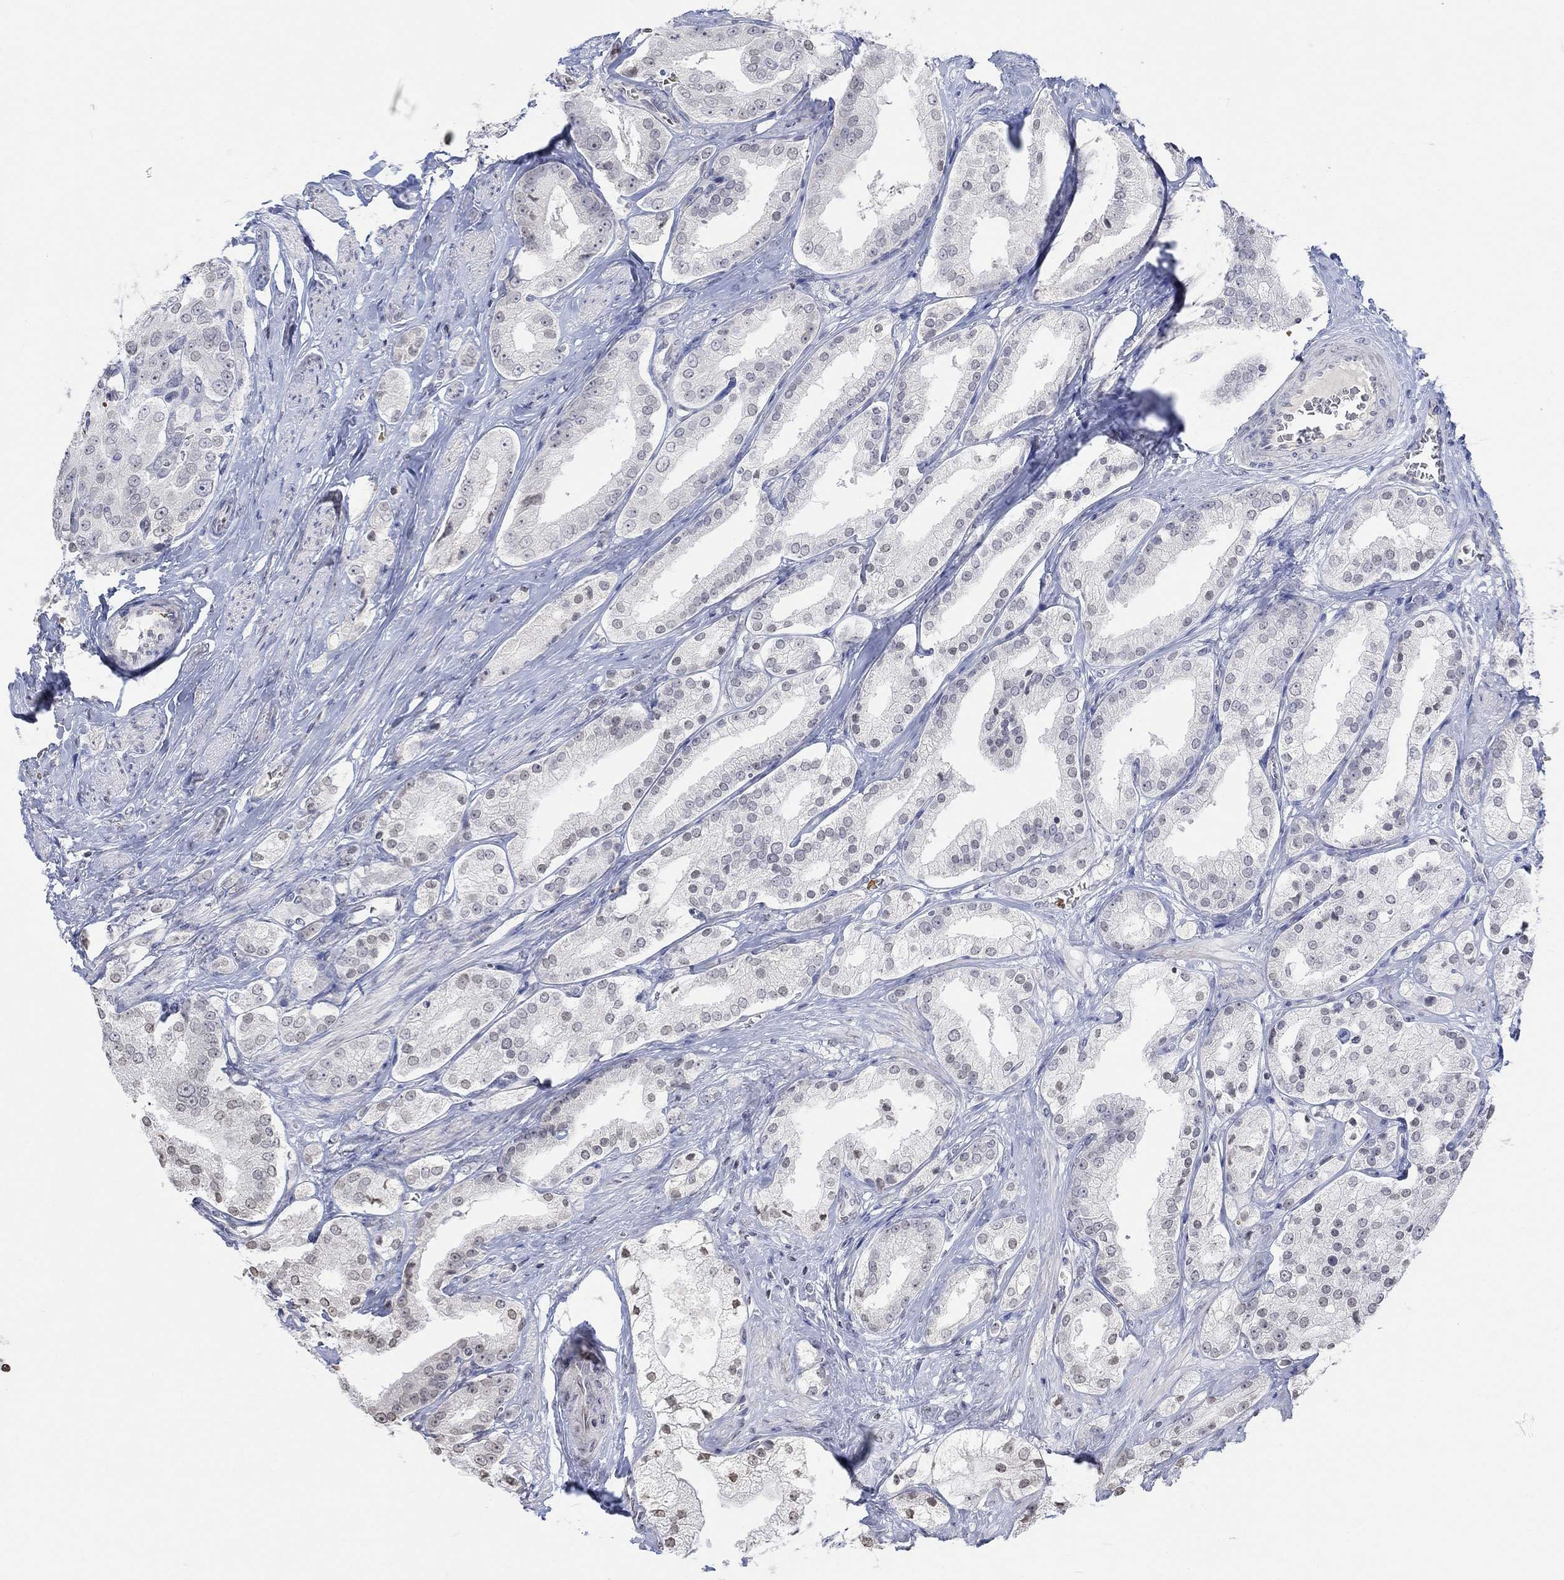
{"staining": {"intensity": "negative", "quantity": "none", "location": "none"}, "tissue": "prostate cancer", "cell_type": "Tumor cells", "image_type": "cancer", "snomed": [{"axis": "morphology", "description": "Adenocarcinoma, NOS"}, {"axis": "topography", "description": "Prostate and seminal vesicle, NOS"}, {"axis": "topography", "description": "Prostate"}], "caption": "A high-resolution image shows immunohistochemistry (IHC) staining of prostate cancer (adenocarcinoma), which shows no significant positivity in tumor cells.", "gene": "TMEM255A", "patient": {"sex": "male", "age": 67}}